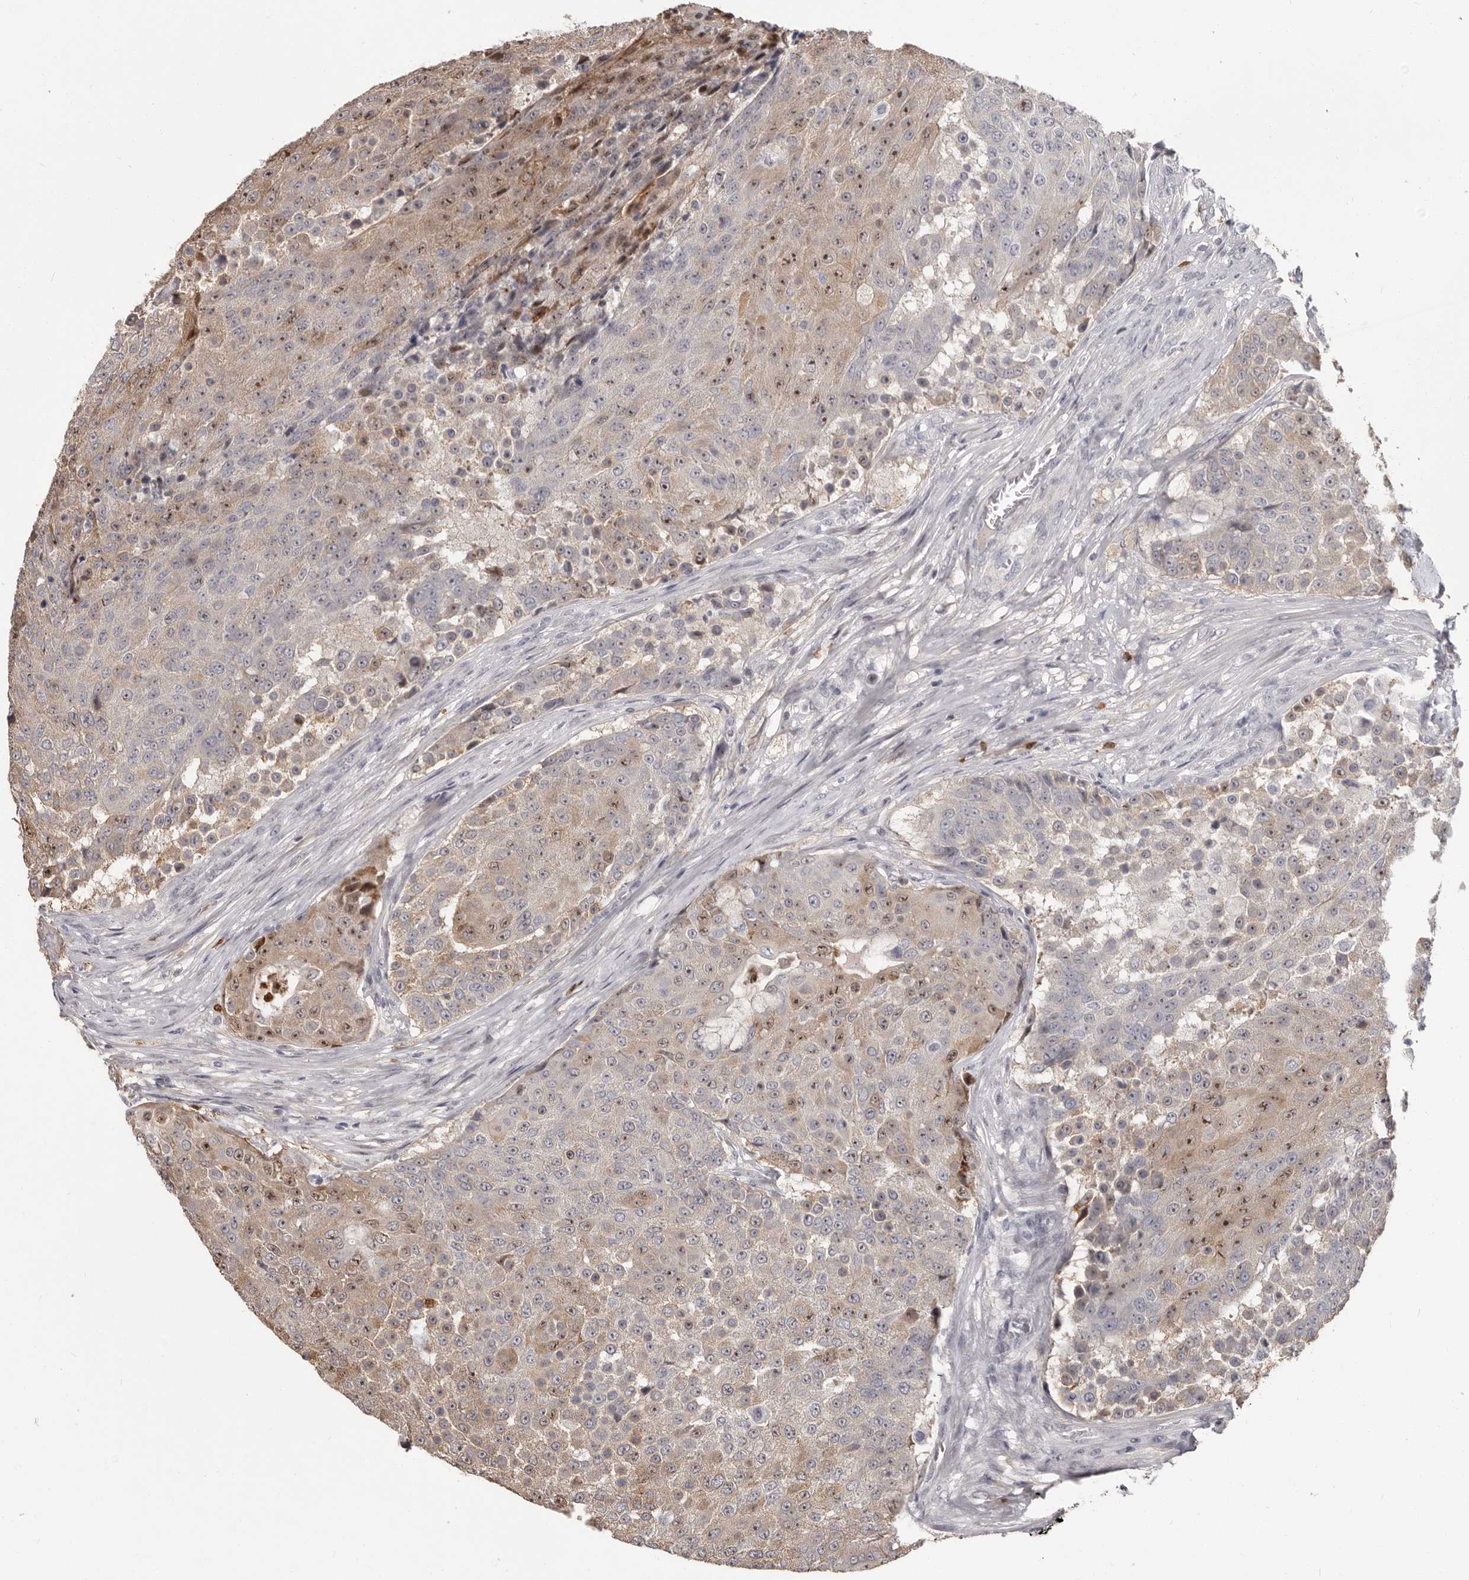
{"staining": {"intensity": "moderate", "quantity": "25%-75%", "location": "cytoplasmic/membranous,nuclear"}, "tissue": "urothelial cancer", "cell_type": "Tumor cells", "image_type": "cancer", "snomed": [{"axis": "morphology", "description": "Urothelial carcinoma, High grade"}, {"axis": "topography", "description": "Urinary bladder"}], "caption": "IHC staining of urothelial cancer, which displays medium levels of moderate cytoplasmic/membranous and nuclear positivity in approximately 25%-75% of tumor cells indicating moderate cytoplasmic/membranous and nuclear protein positivity. The staining was performed using DAB (brown) for protein detection and nuclei were counterstained in hematoxylin (blue).", "gene": "GPR157", "patient": {"sex": "female", "age": 63}}